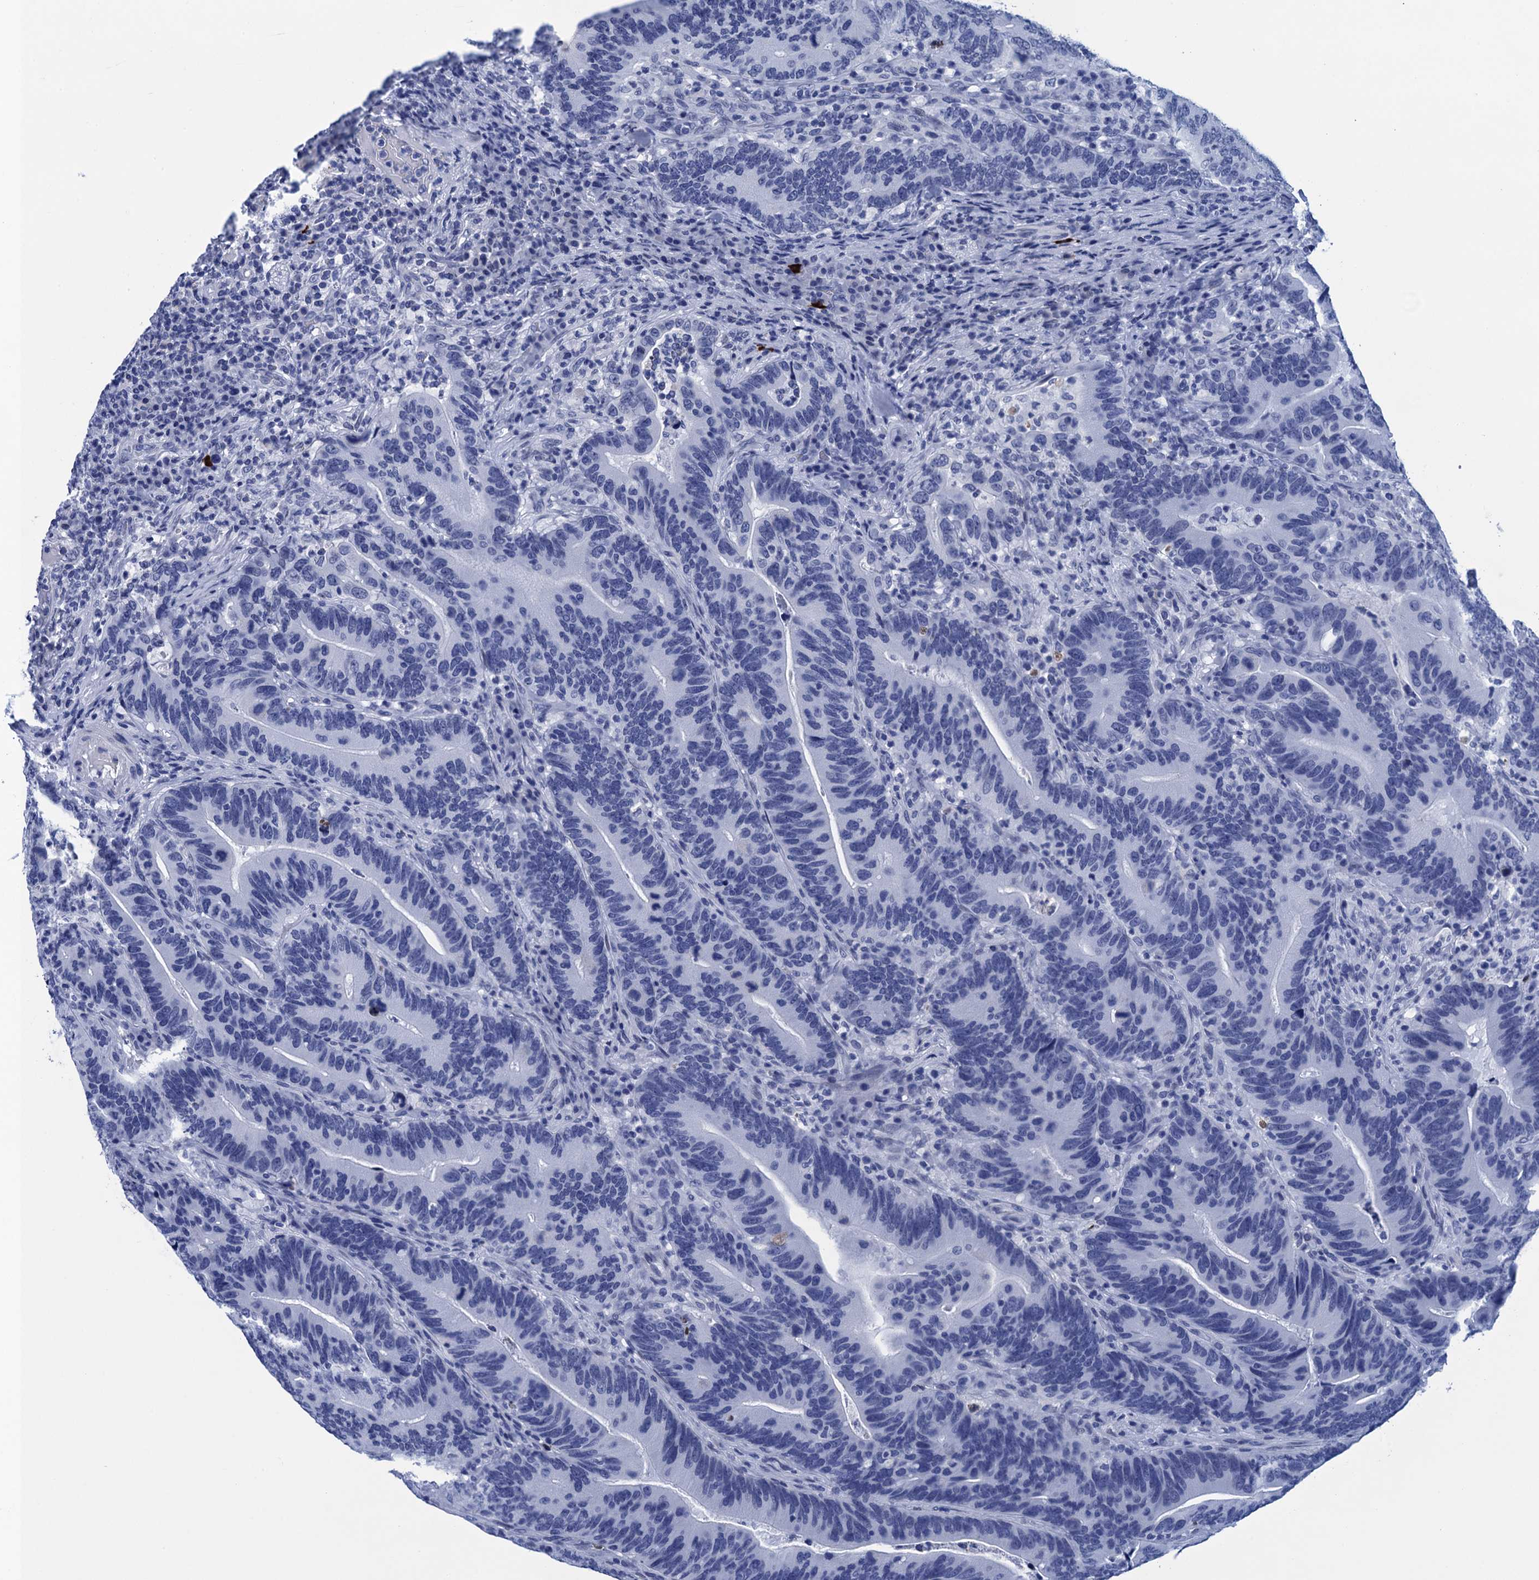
{"staining": {"intensity": "negative", "quantity": "none", "location": "none"}, "tissue": "colorectal cancer", "cell_type": "Tumor cells", "image_type": "cancer", "snomed": [{"axis": "morphology", "description": "Adenocarcinoma, NOS"}, {"axis": "topography", "description": "Colon"}], "caption": "DAB (3,3'-diaminobenzidine) immunohistochemical staining of human adenocarcinoma (colorectal) reveals no significant staining in tumor cells.", "gene": "METTL25", "patient": {"sex": "female", "age": 66}}